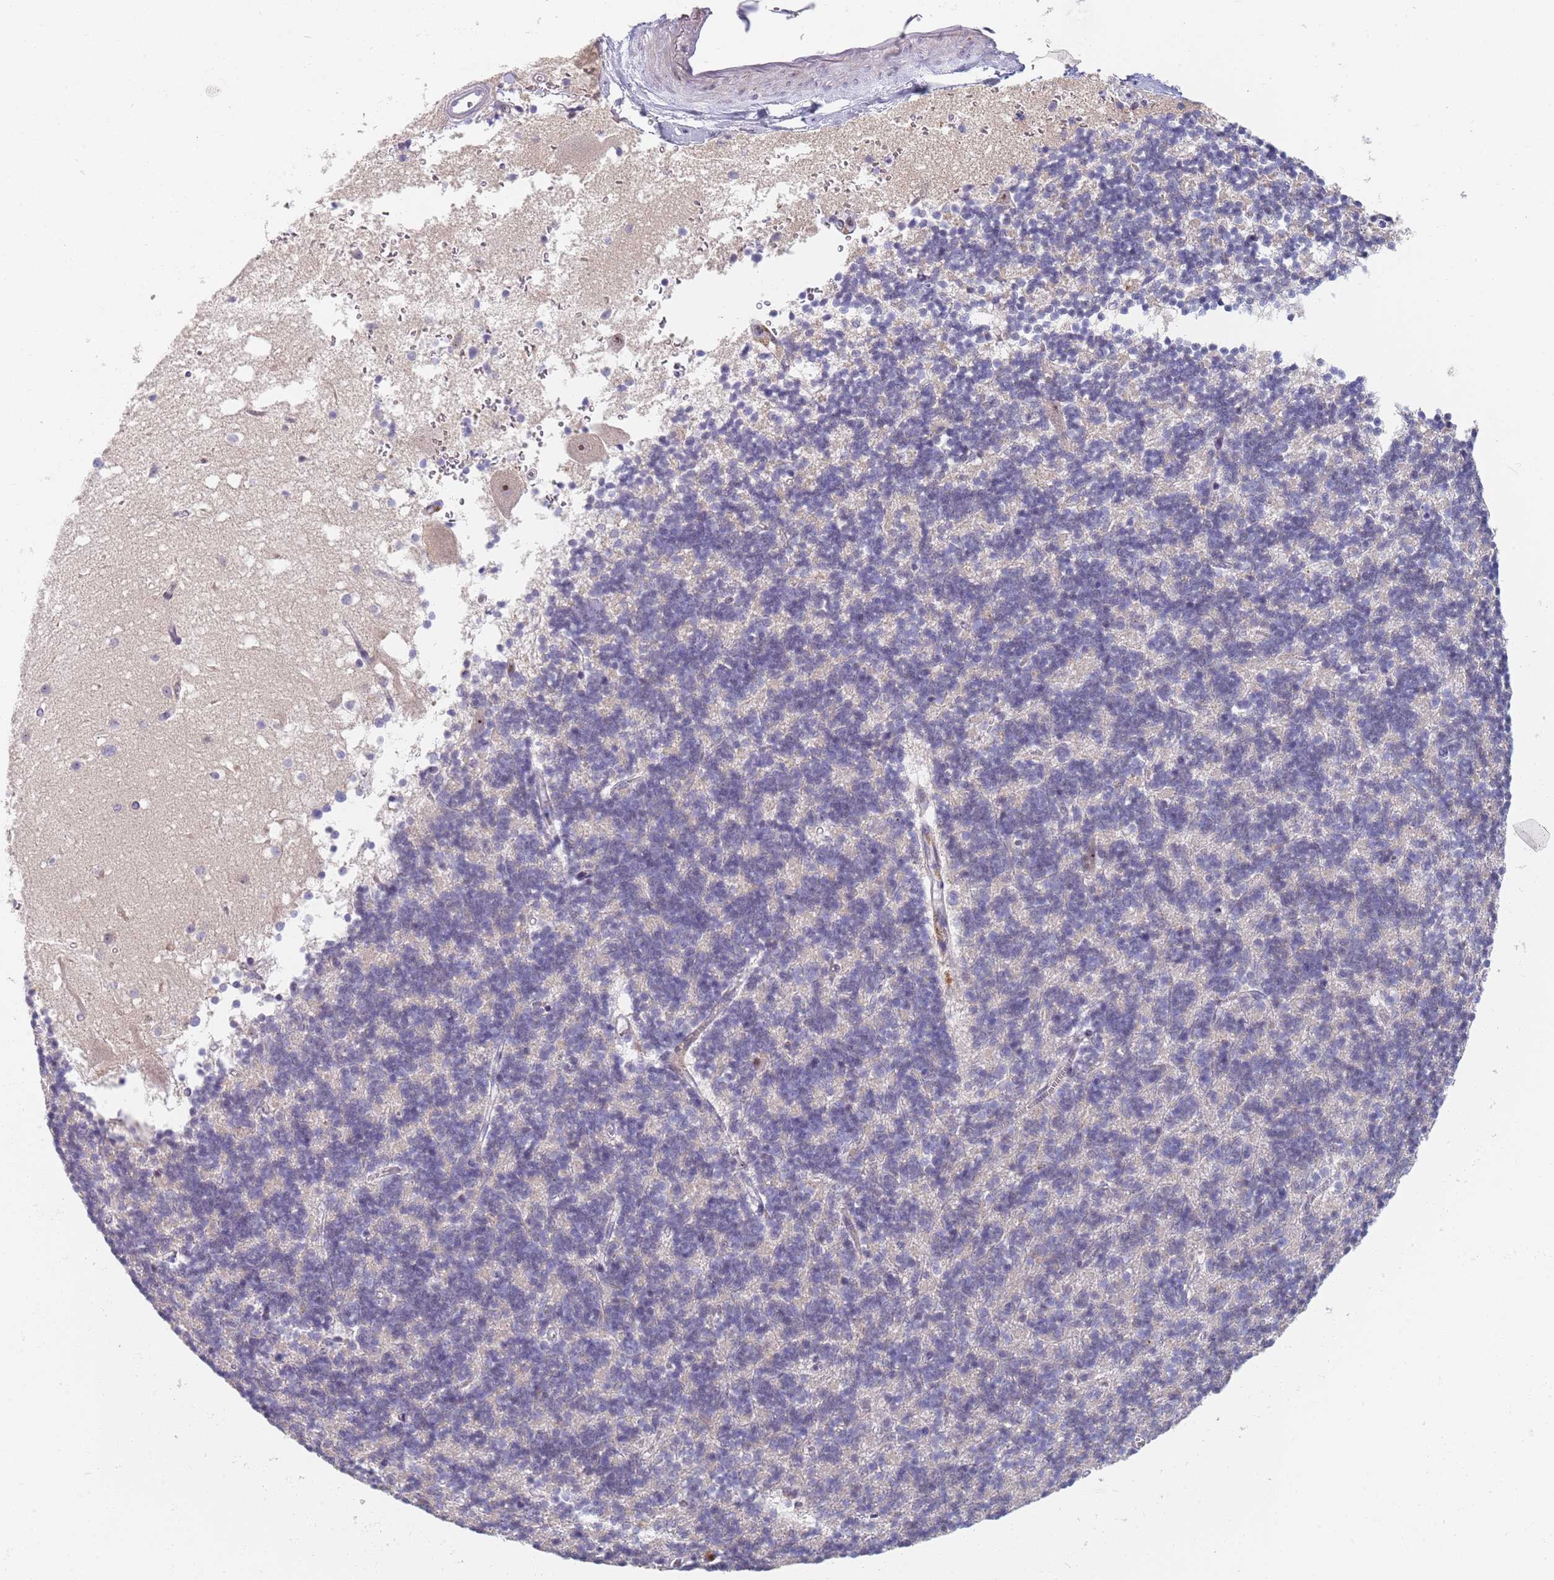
{"staining": {"intensity": "negative", "quantity": "none", "location": "none"}, "tissue": "cerebellum", "cell_type": "Cells in granular layer", "image_type": "normal", "snomed": [{"axis": "morphology", "description": "Normal tissue, NOS"}, {"axis": "topography", "description": "Cerebellum"}], "caption": "An immunohistochemistry (IHC) image of unremarkable cerebellum is shown. There is no staining in cells in granular layer of cerebellum.", "gene": "PLCL2", "patient": {"sex": "male", "age": 54}}